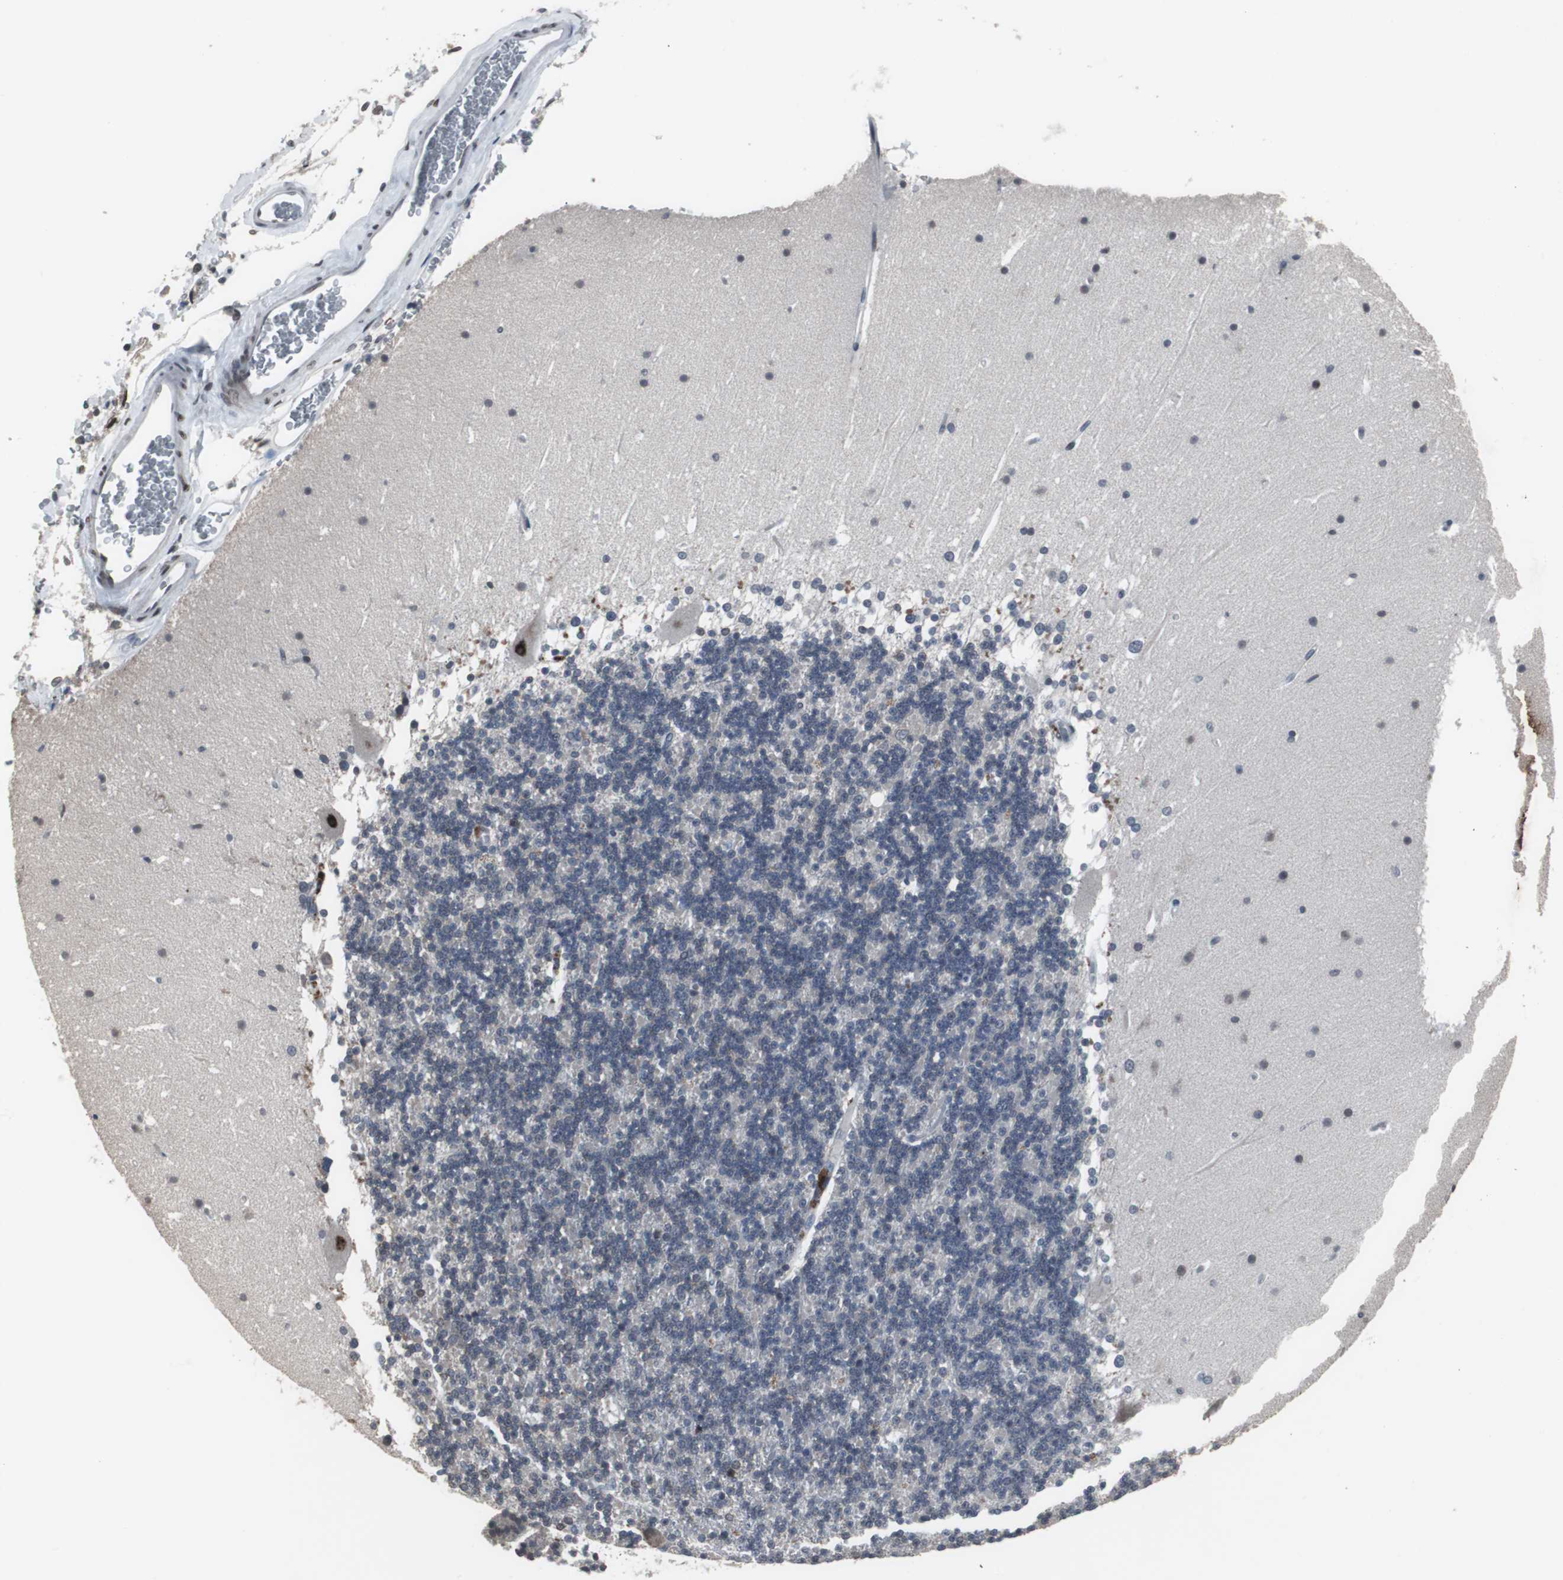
{"staining": {"intensity": "negative", "quantity": "none", "location": "none"}, "tissue": "cerebellum", "cell_type": "Cells in granular layer", "image_type": "normal", "snomed": [{"axis": "morphology", "description": "Normal tissue, NOS"}, {"axis": "topography", "description": "Cerebellum"}], "caption": "Immunohistochemistry of unremarkable human cerebellum reveals no positivity in cells in granular layer.", "gene": "FOXP4", "patient": {"sex": "female", "age": 19}}